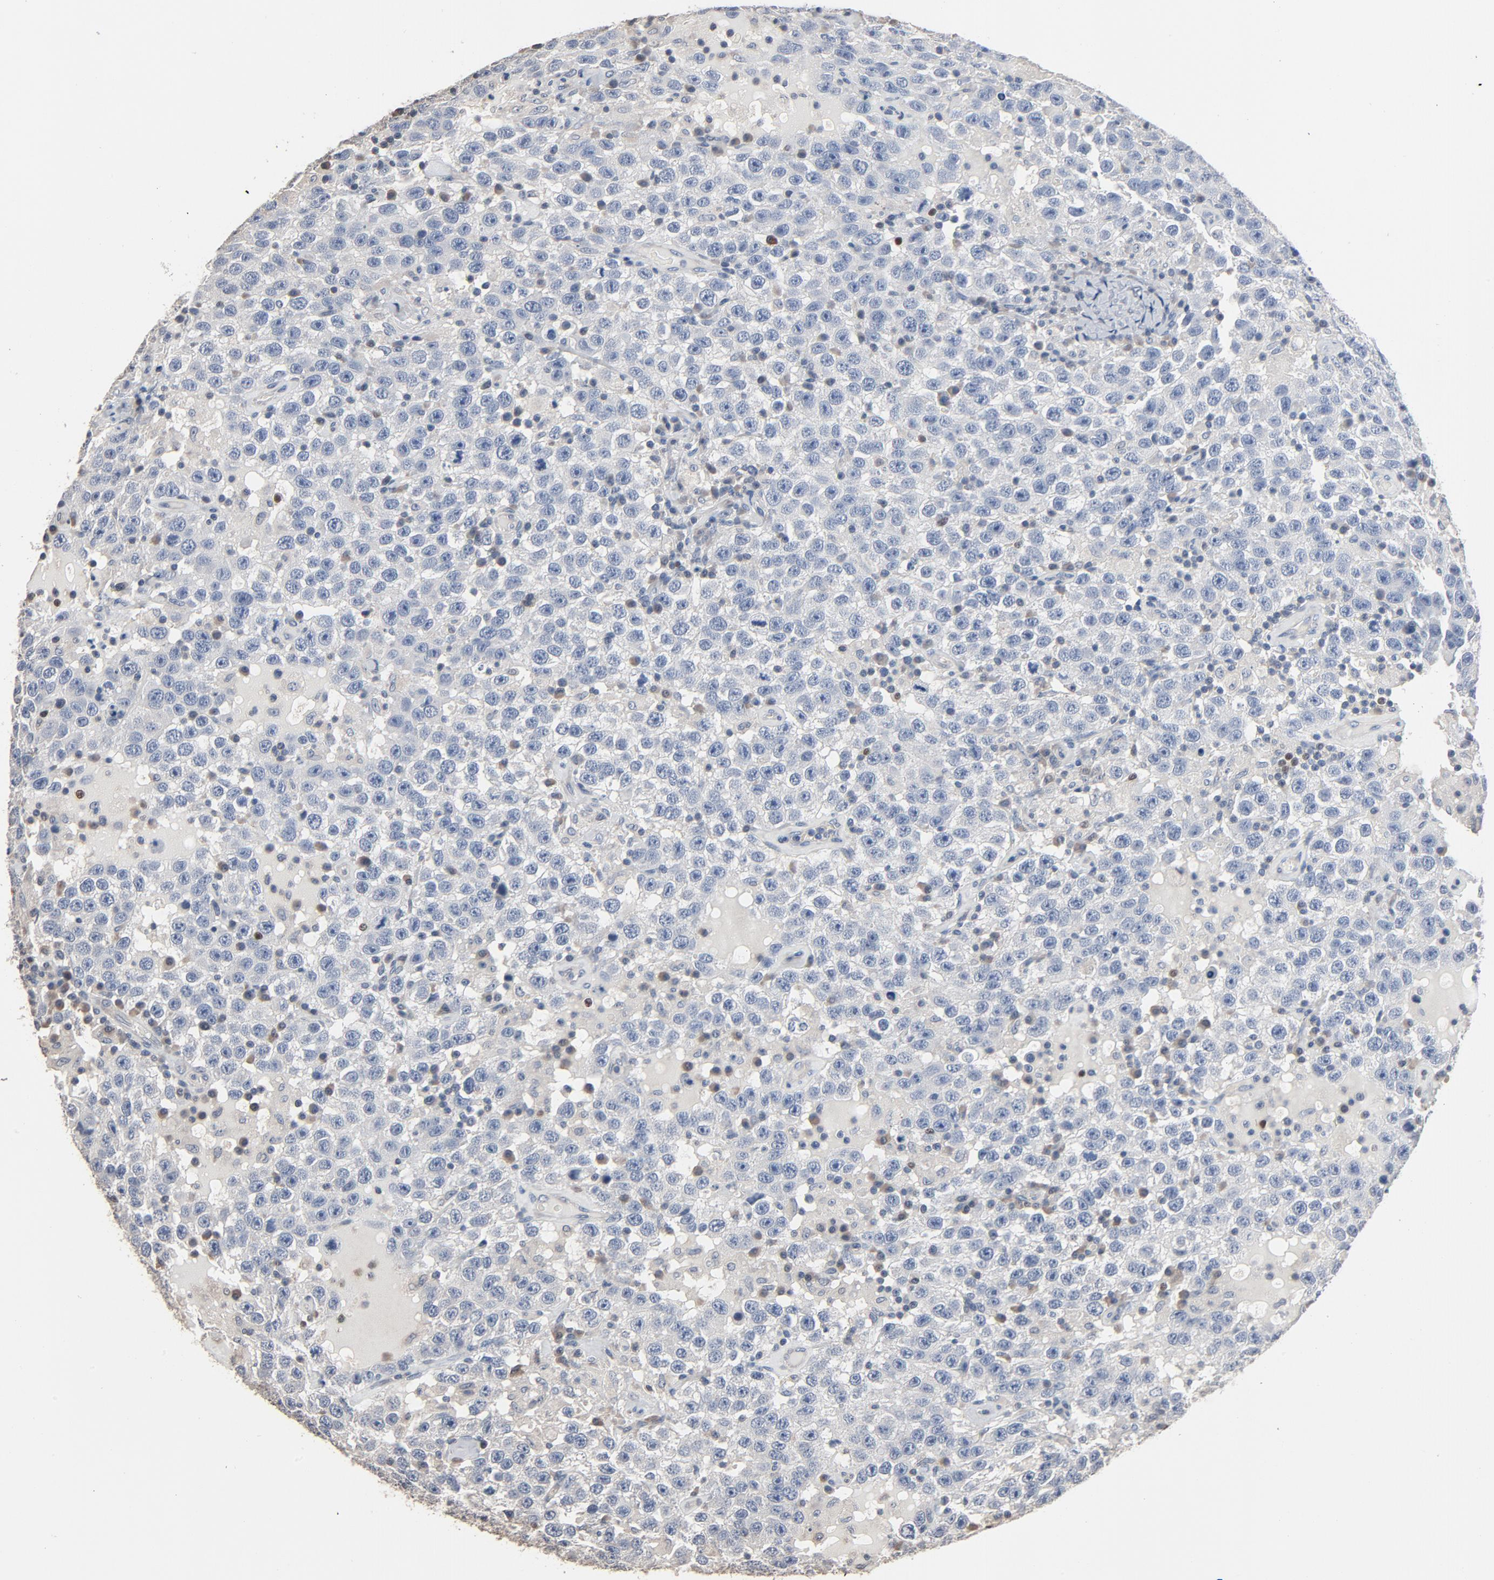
{"staining": {"intensity": "negative", "quantity": "none", "location": "none"}, "tissue": "testis cancer", "cell_type": "Tumor cells", "image_type": "cancer", "snomed": [{"axis": "morphology", "description": "Seminoma, NOS"}, {"axis": "topography", "description": "Testis"}], "caption": "Human testis seminoma stained for a protein using immunohistochemistry (IHC) demonstrates no positivity in tumor cells.", "gene": "SOX6", "patient": {"sex": "male", "age": 41}}